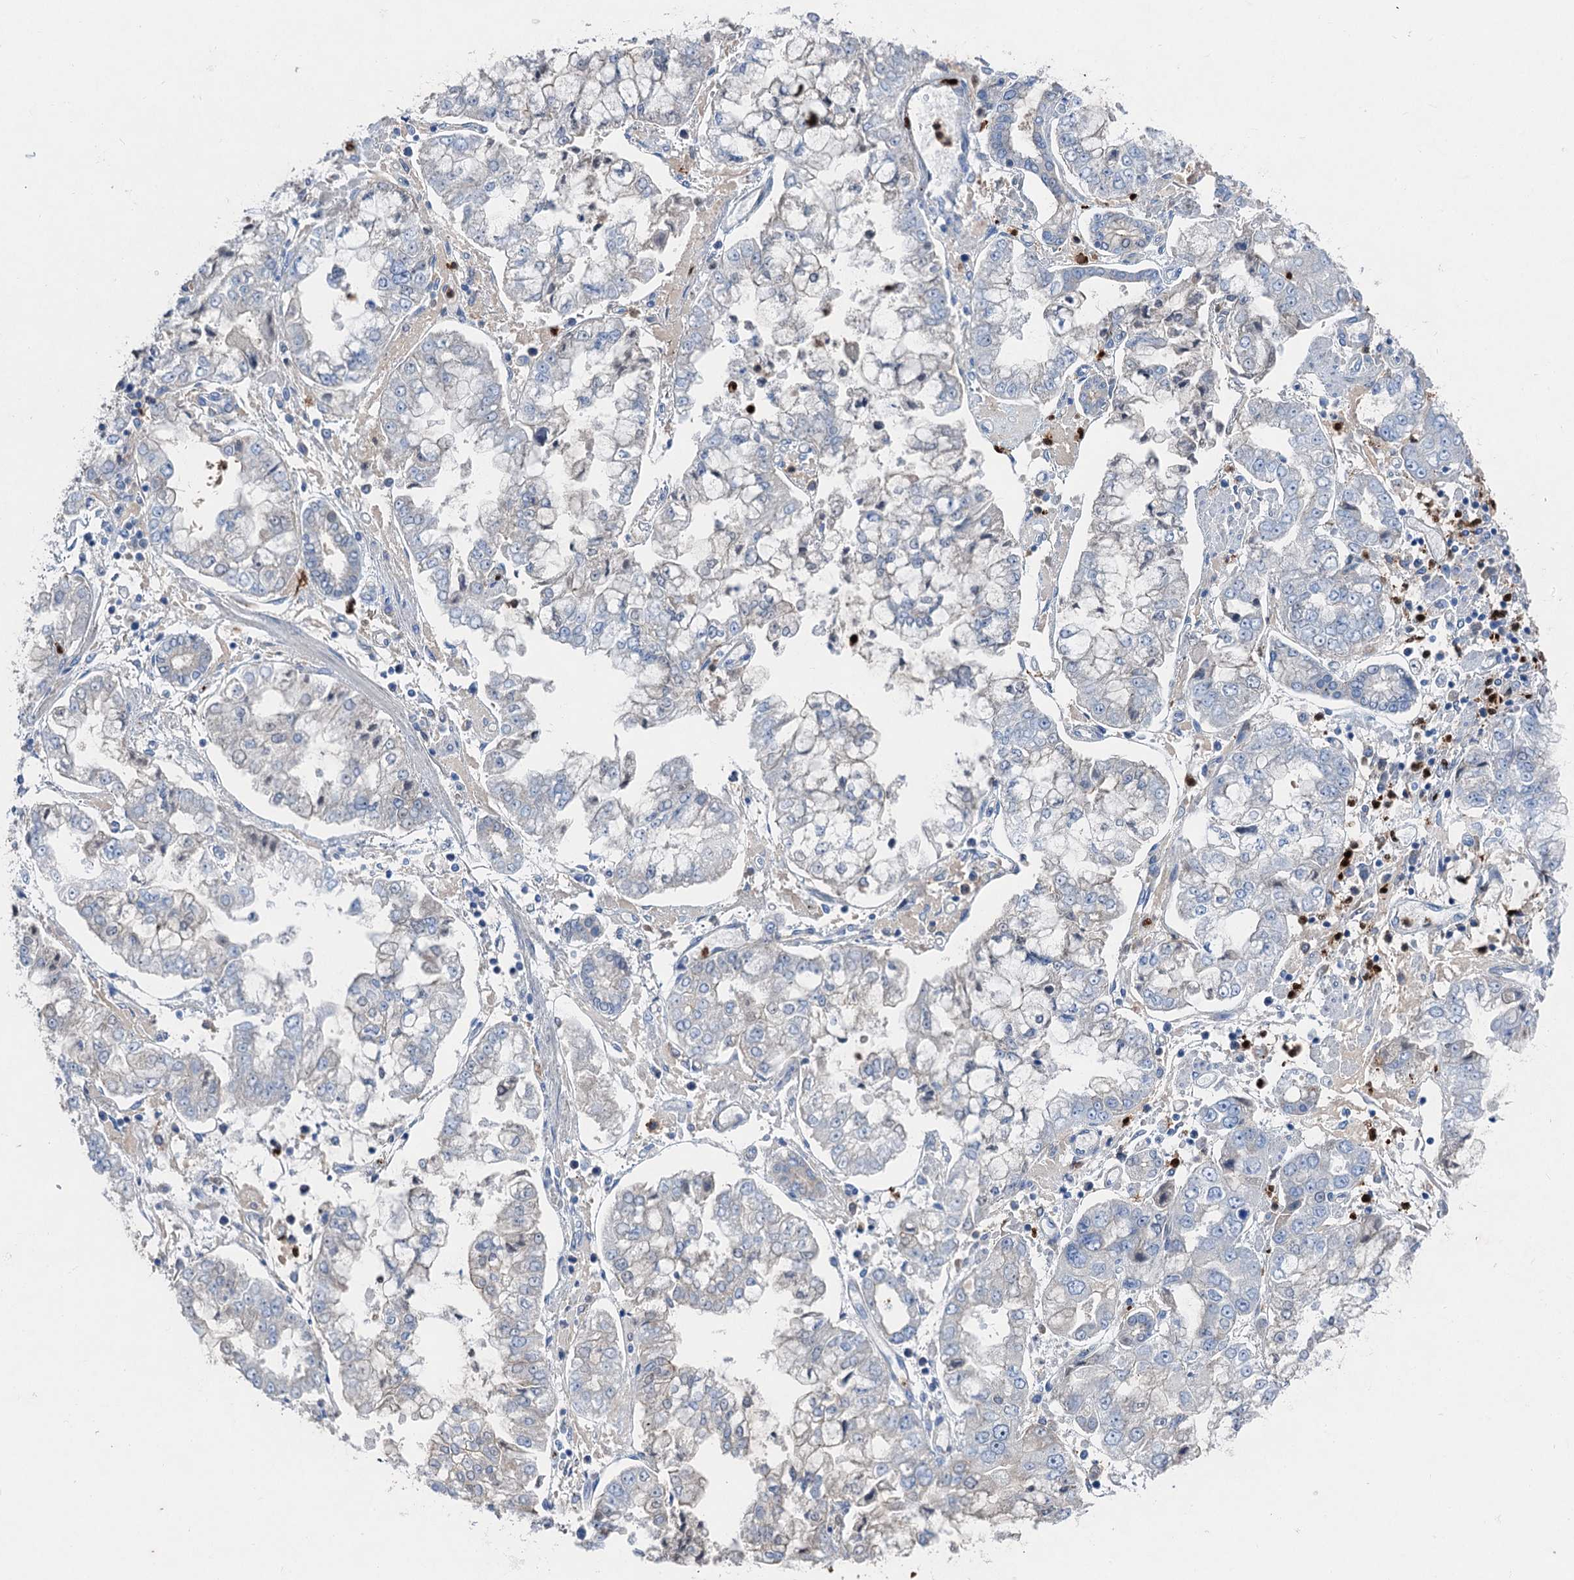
{"staining": {"intensity": "negative", "quantity": "none", "location": "none"}, "tissue": "stomach cancer", "cell_type": "Tumor cells", "image_type": "cancer", "snomed": [{"axis": "morphology", "description": "Adenocarcinoma, NOS"}, {"axis": "topography", "description": "Stomach"}], "caption": "An immunohistochemistry photomicrograph of stomach cancer is shown. There is no staining in tumor cells of stomach cancer. (Brightfield microscopy of DAB (3,3'-diaminobenzidine) IHC at high magnification).", "gene": "OTOA", "patient": {"sex": "male", "age": 76}}